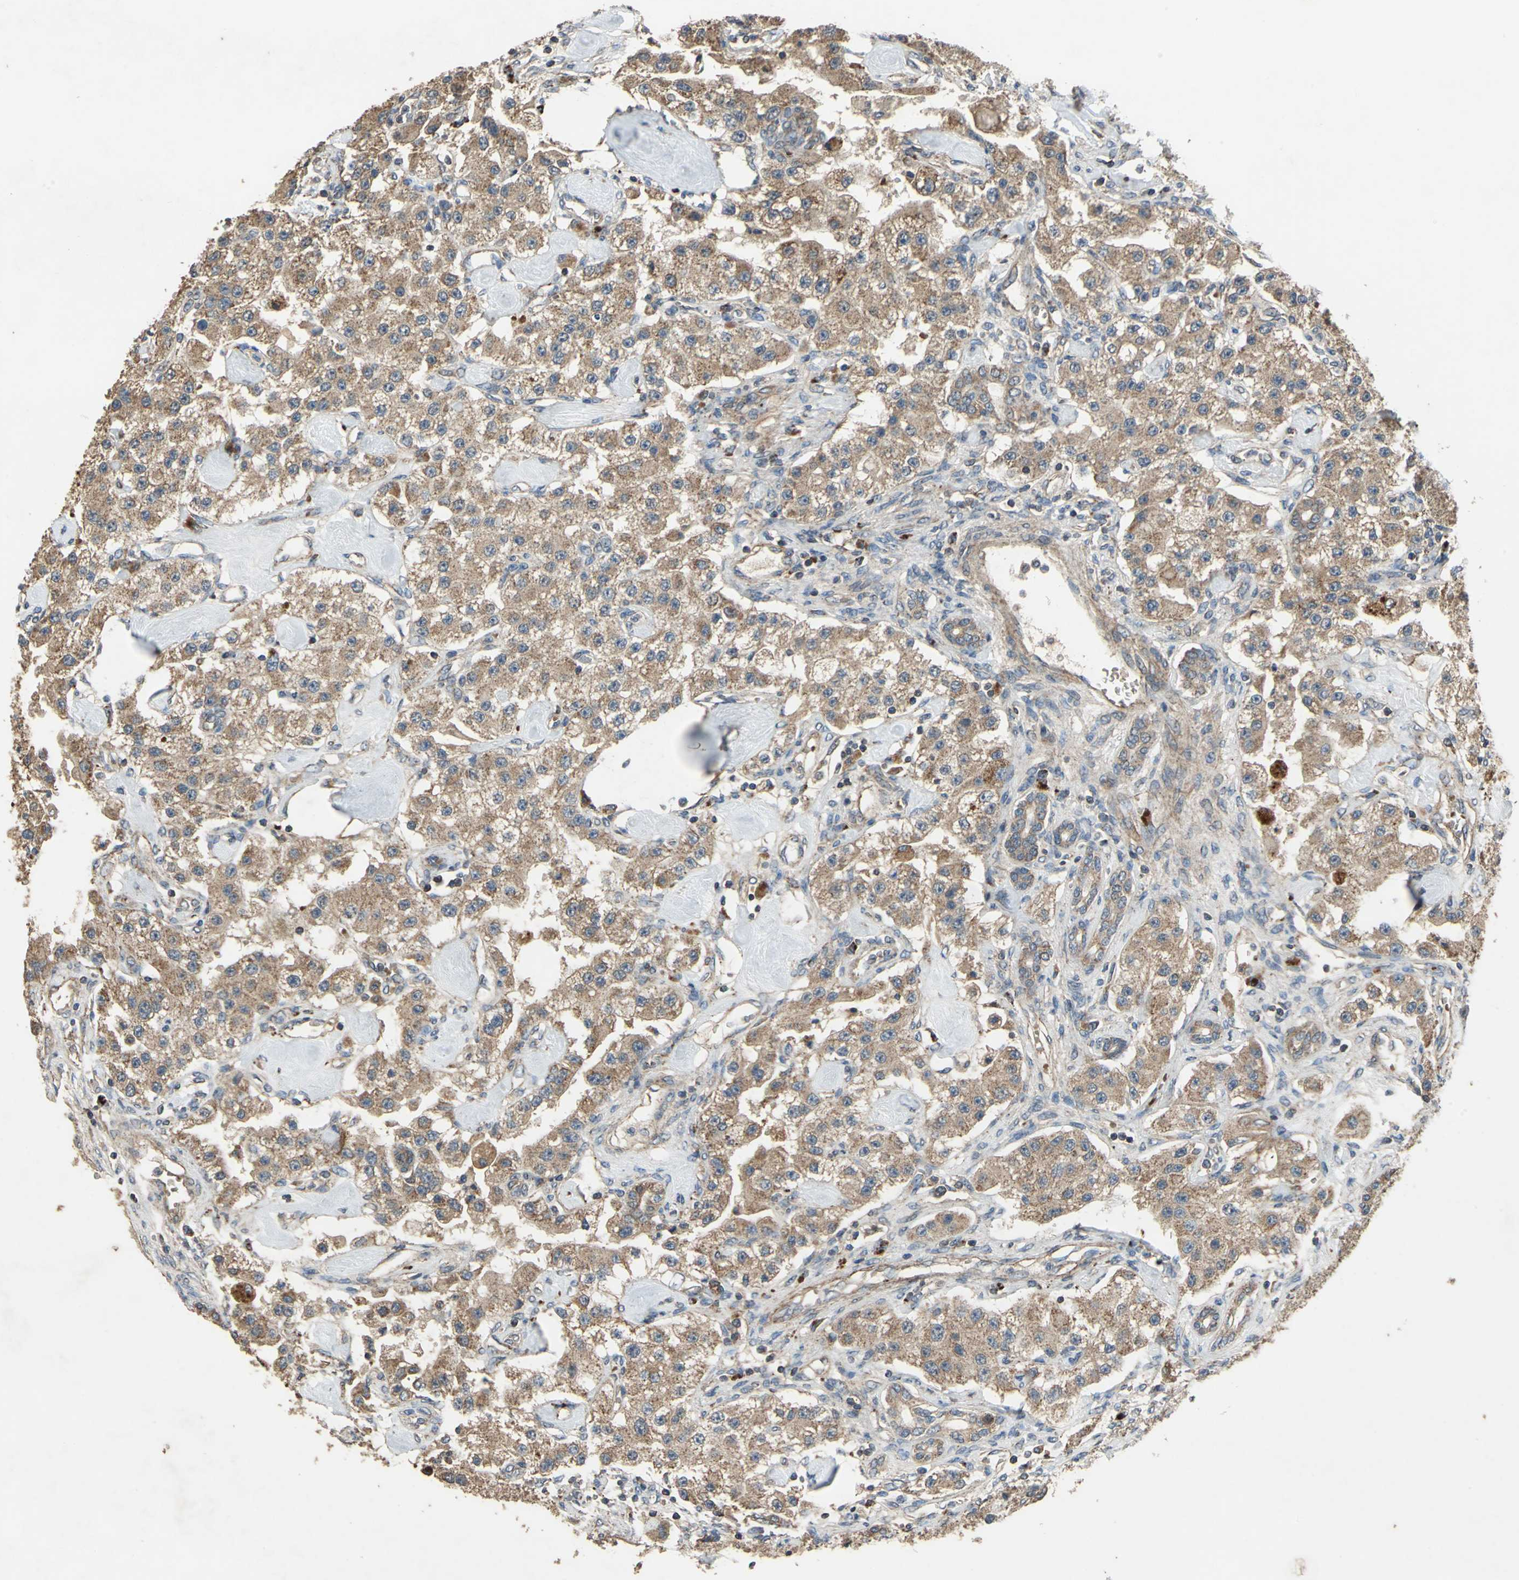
{"staining": {"intensity": "moderate", "quantity": ">75%", "location": "cytoplasmic/membranous"}, "tissue": "carcinoid", "cell_type": "Tumor cells", "image_type": "cancer", "snomed": [{"axis": "morphology", "description": "Carcinoid, malignant, NOS"}, {"axis": "topography", "description": "Pancreas"}], "caption": "Carcinoid (malignant) tissue exhibits moderate cytoplasmic/membranous staining in approximately >75% of tumor cells", "gene": "POLRMT", "patient": {"sex": "male", "age": 41}}